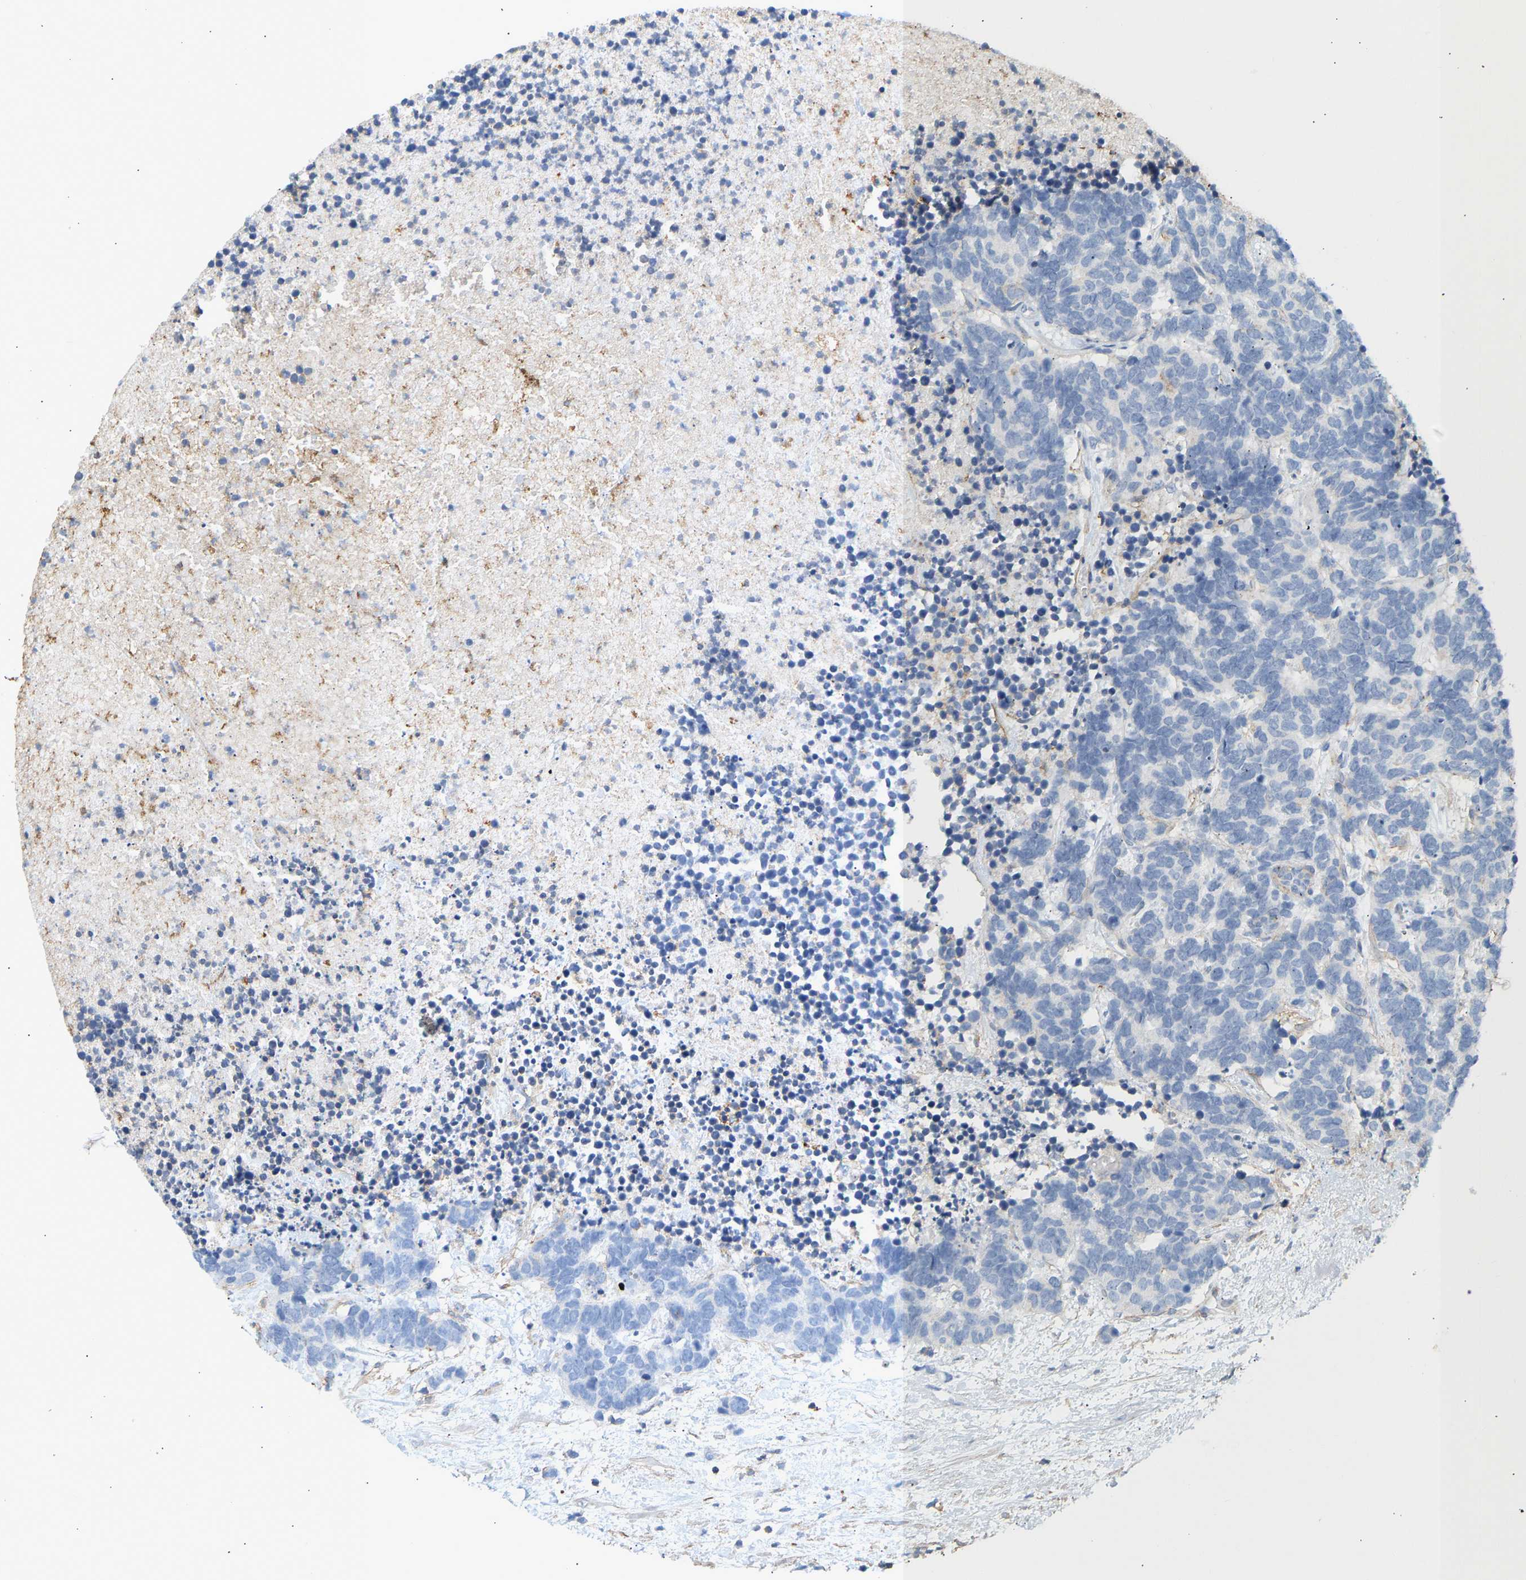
{"staining": {"intensity": "negative", "quantity": "none", "location": "none"}, "tissue": "carcinoid", "cell_type": "Tumor cells", "image_type": "cancer", "snomed": [{"axis": "morphology", "description": "Carcinoma, NOS"}, {"axis": "morphology", "description": "Carcinoid, malignant, NOS"}, {"axis": "topography", "description": "Urinary bladder"}], "caption": "This image is of malignant carcinoid stained with immunohistochemistry (IHC) to label a protein in brown with the nuclei are counter-stained blue. There is no positivity in tumor cells. (DAB immunohistochemistry, high magnification).", "gene": "BVES", "patient": {"sex": "male", "age": 57}}